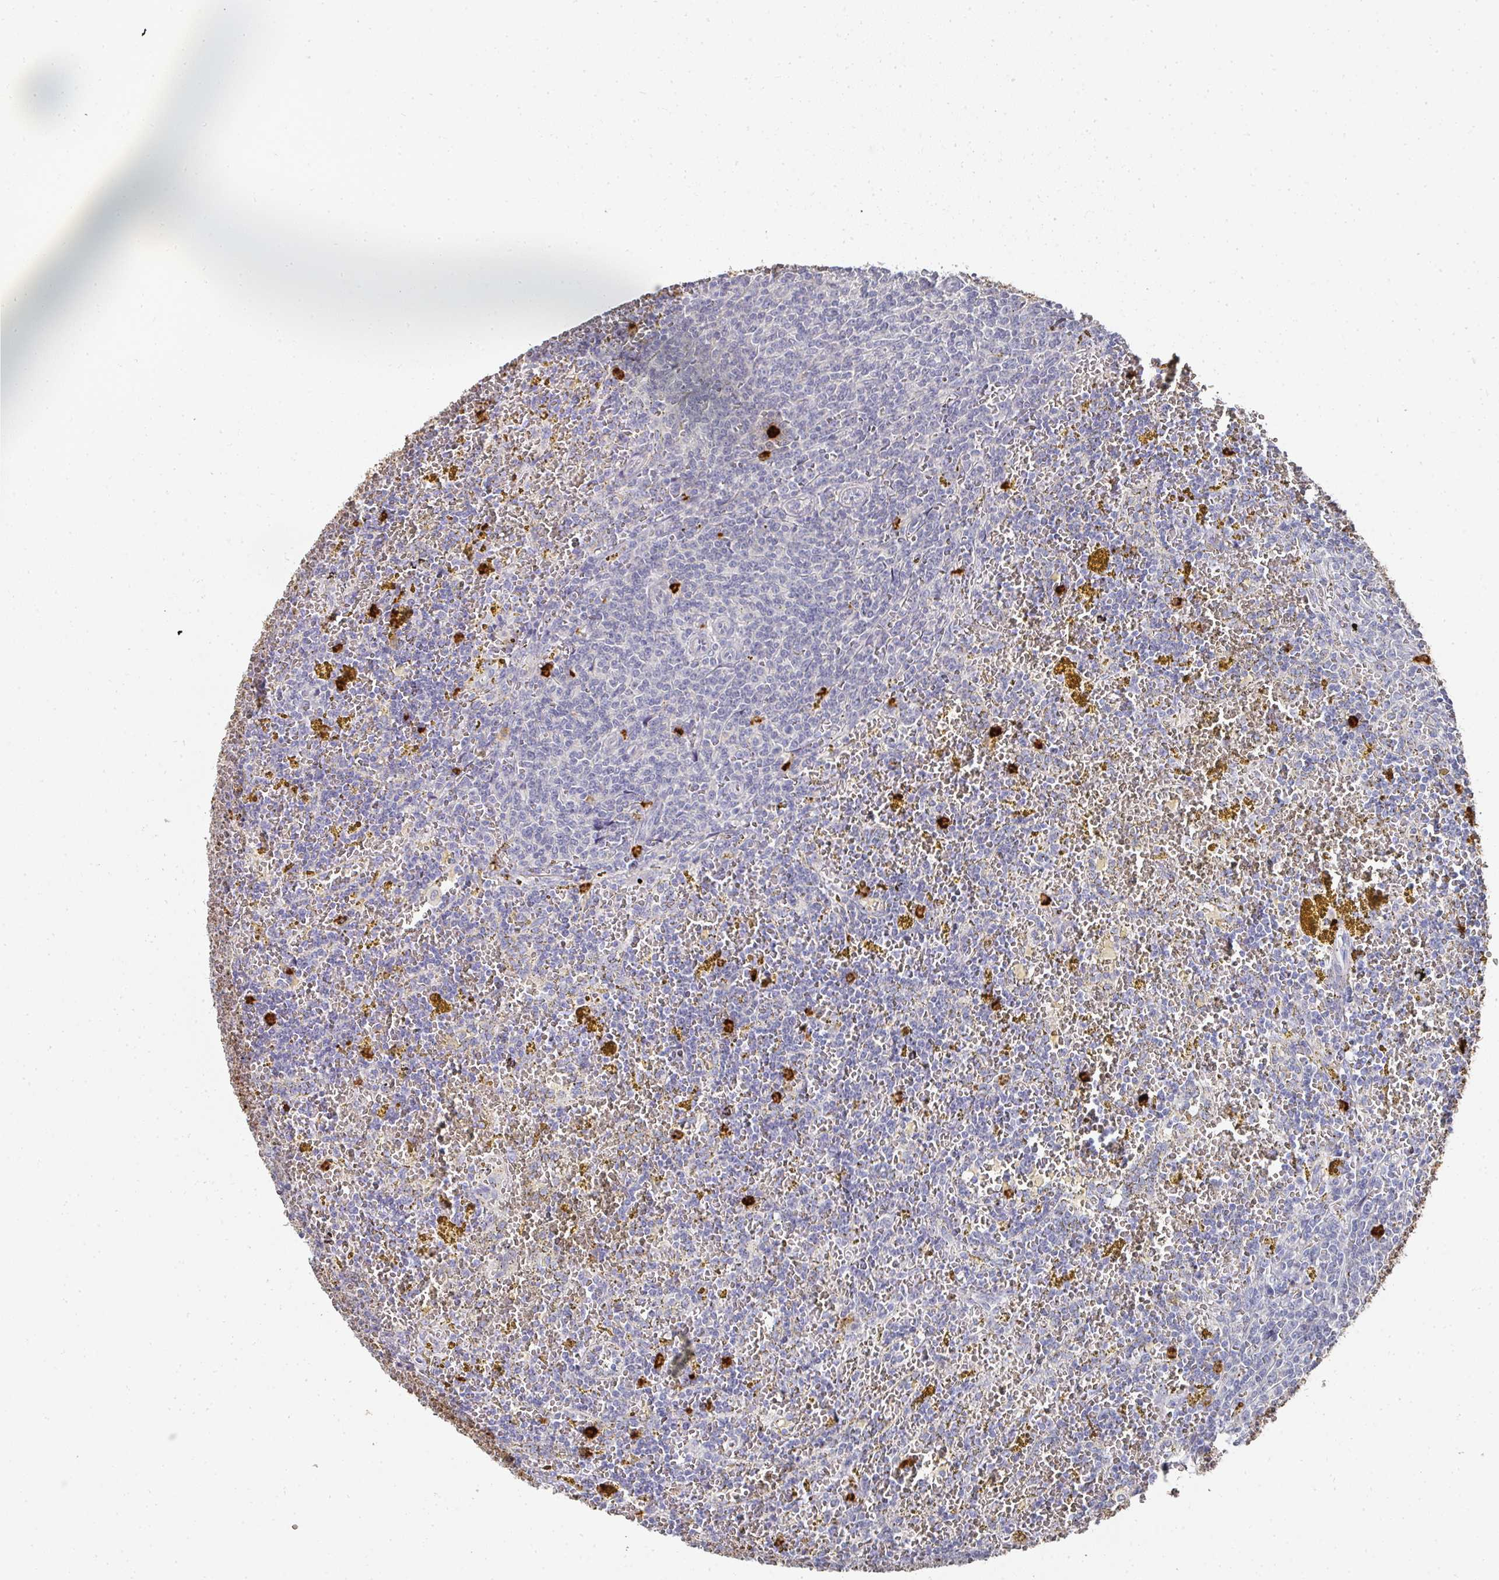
{"staining": {"intensity": "negative", "quantity": "none", "location": "none"}, "tissue": "lymphoma", "cell_type": "Tumor cells", "image_type": "cancer", "snomed": [{"axis": "morphology", "description": "Malignant lymphoma, non-Hodgkin's type, Low grade"}, {"axis": "topography", "description": "Spleen"}, {"axis": "topography", "description": "Lymph node"}], "caption": "There is no significant positivity in tumor cells of lymphoma.", "gene": "CAMP", "patient": {"sex": "female", "age": 66}}